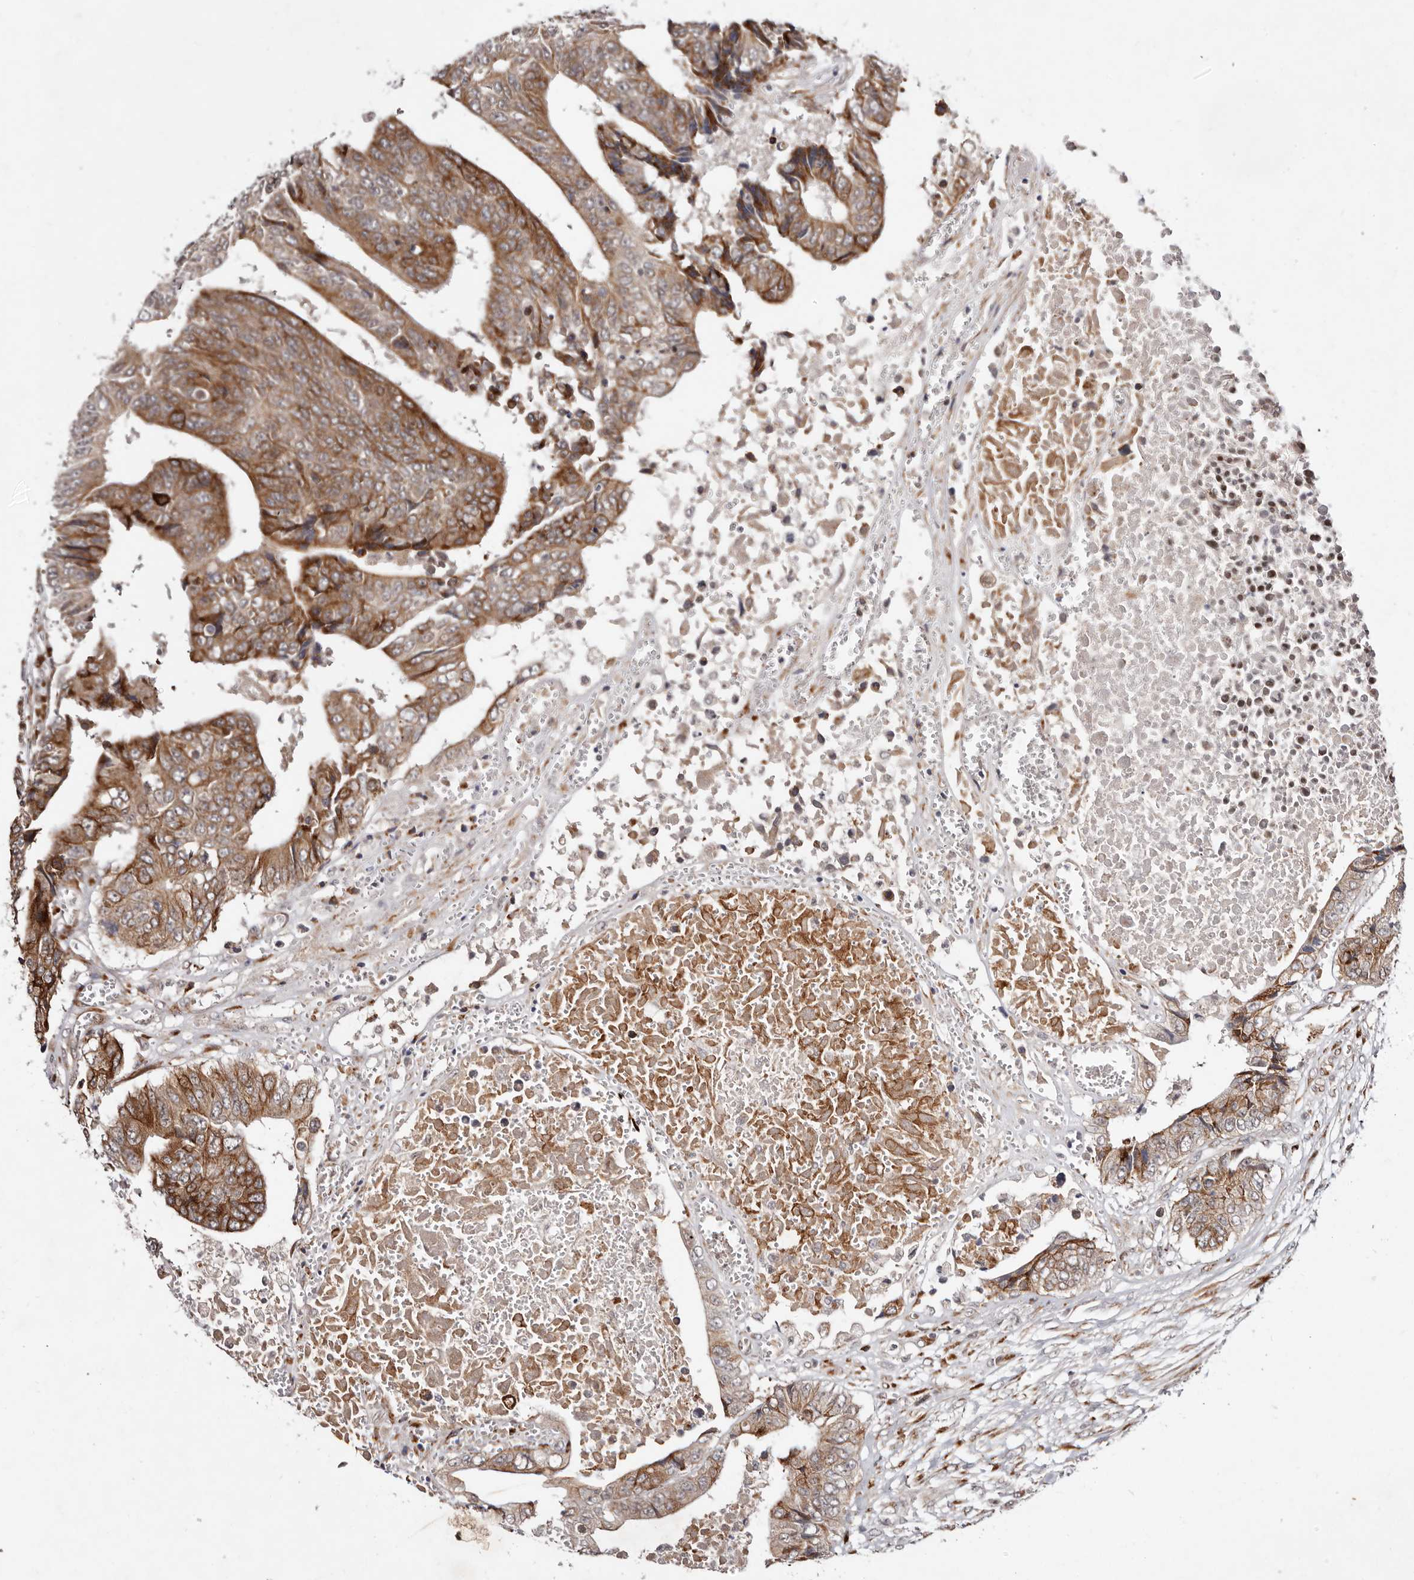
{"staining": {"intensity": "moderate", "quantity": ">75%", "location": "cytoplasmic/membranous"}, "tissue": "colorectal cancer", "cell_type": "Tumor cells", "image_type": "cancer", "snomed": [{"axis": "morphology", "description": "Adenocarcinoma, NOS"}, {"axis": "topography", "description": "Rectum"}], "caption": "Immunohistochemical staining of human adenocarcinoma (colorectal) reveals moderate cytoplasmic/membranous protein staining in about >75% of tumor cells. The staining was performed using DAB, with brown indicating positive protein expression. Nuclei are stained blue with hematoxylin.", "gene": "BCL2L15", "patient": {"sex": "male", "age": 84}}